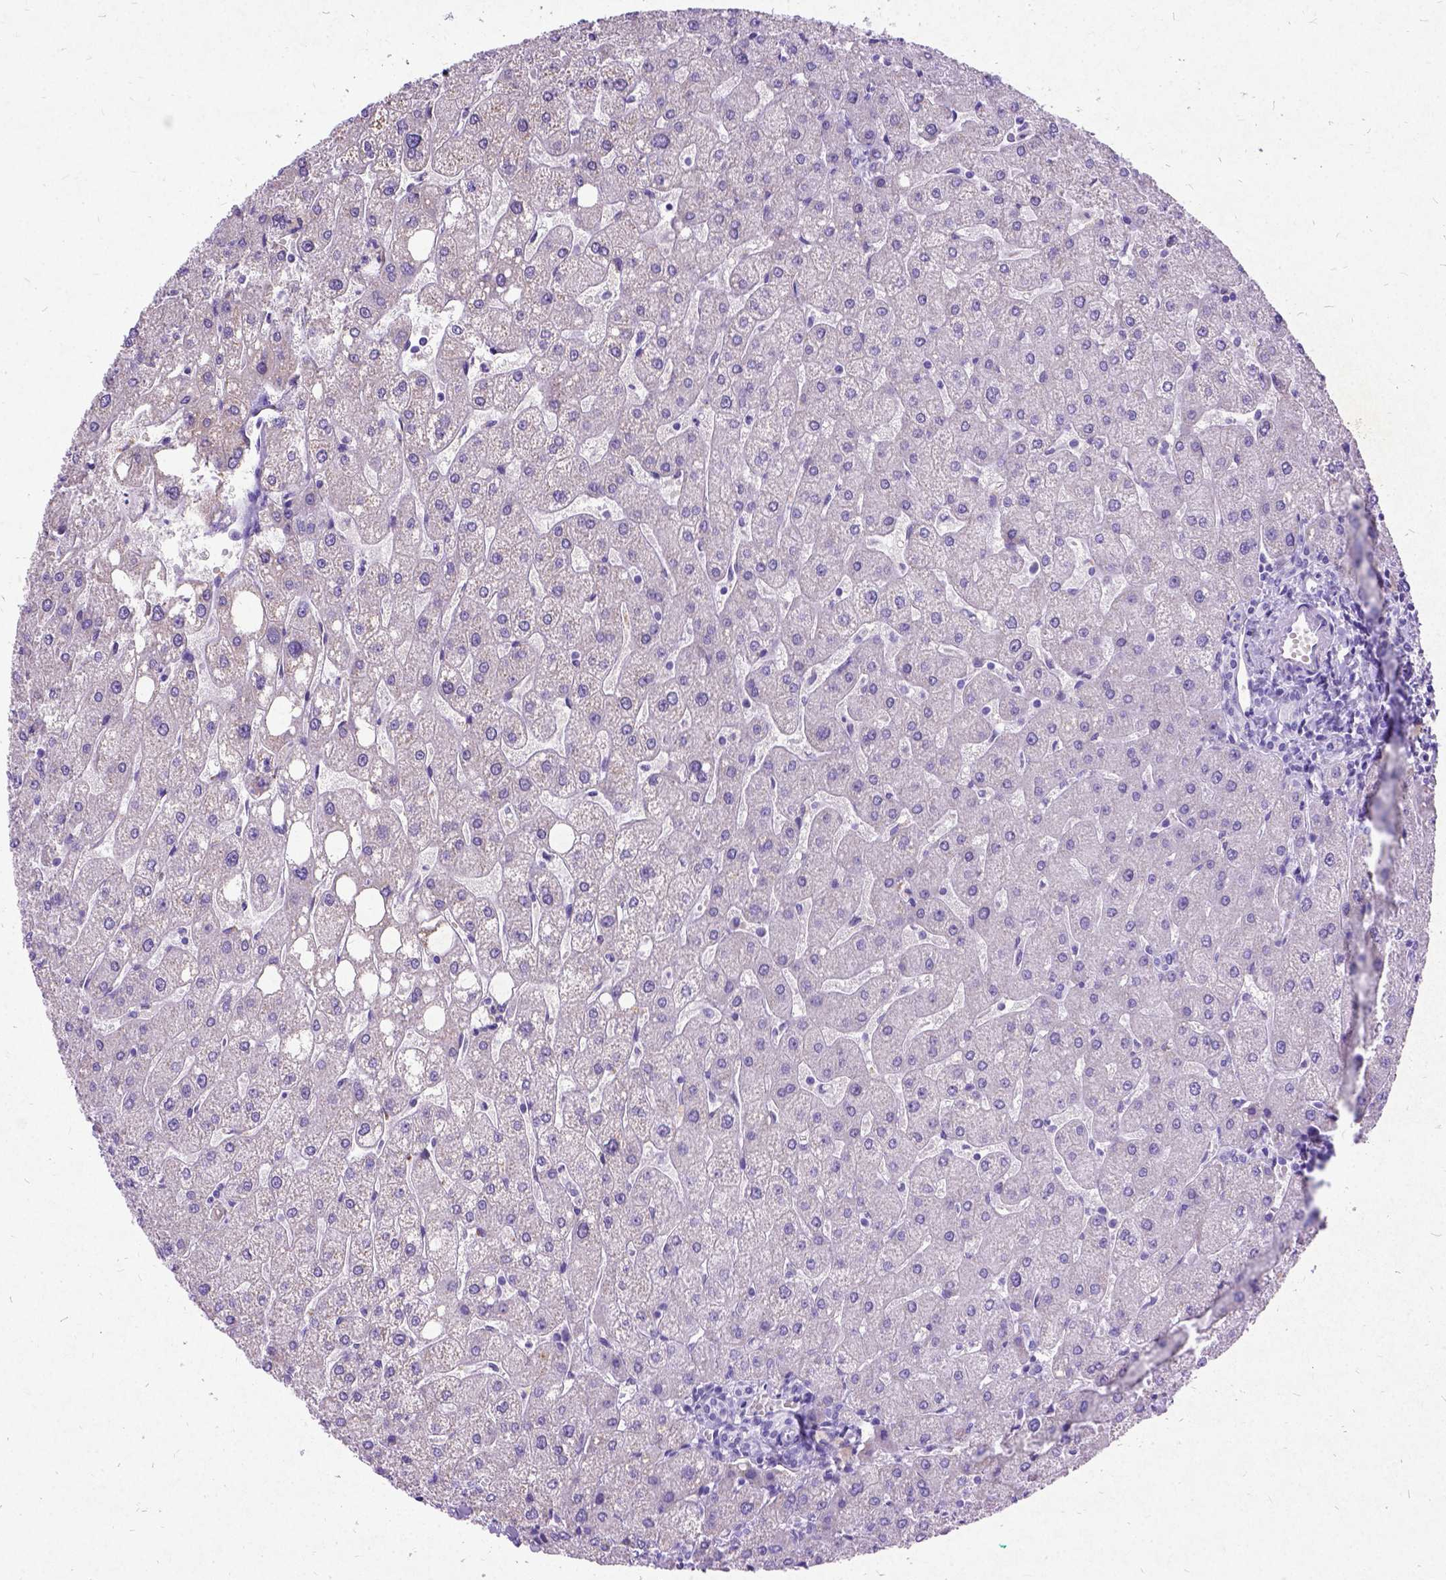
{"staining": {"intensity": "negative", "quantity": "none", "location": "none"}, "tissue": "liver", "cell_type": "Cholangiocytes", "image_type": "normal", "snomed": [{"axis": "morphology", "description": "Normal tissue, NOS"}, {"axis": "topography", "description": "Liver"}], "caption": "This image is of unremarkable liver stained with immunohistochemistry (IHC) to label a protein in brown with the nuclei are counter-stained blue. There is no staining in cholangiocytes.", "gene": "NEUROD4", "patient": {"sex": "male", "age": 67}}